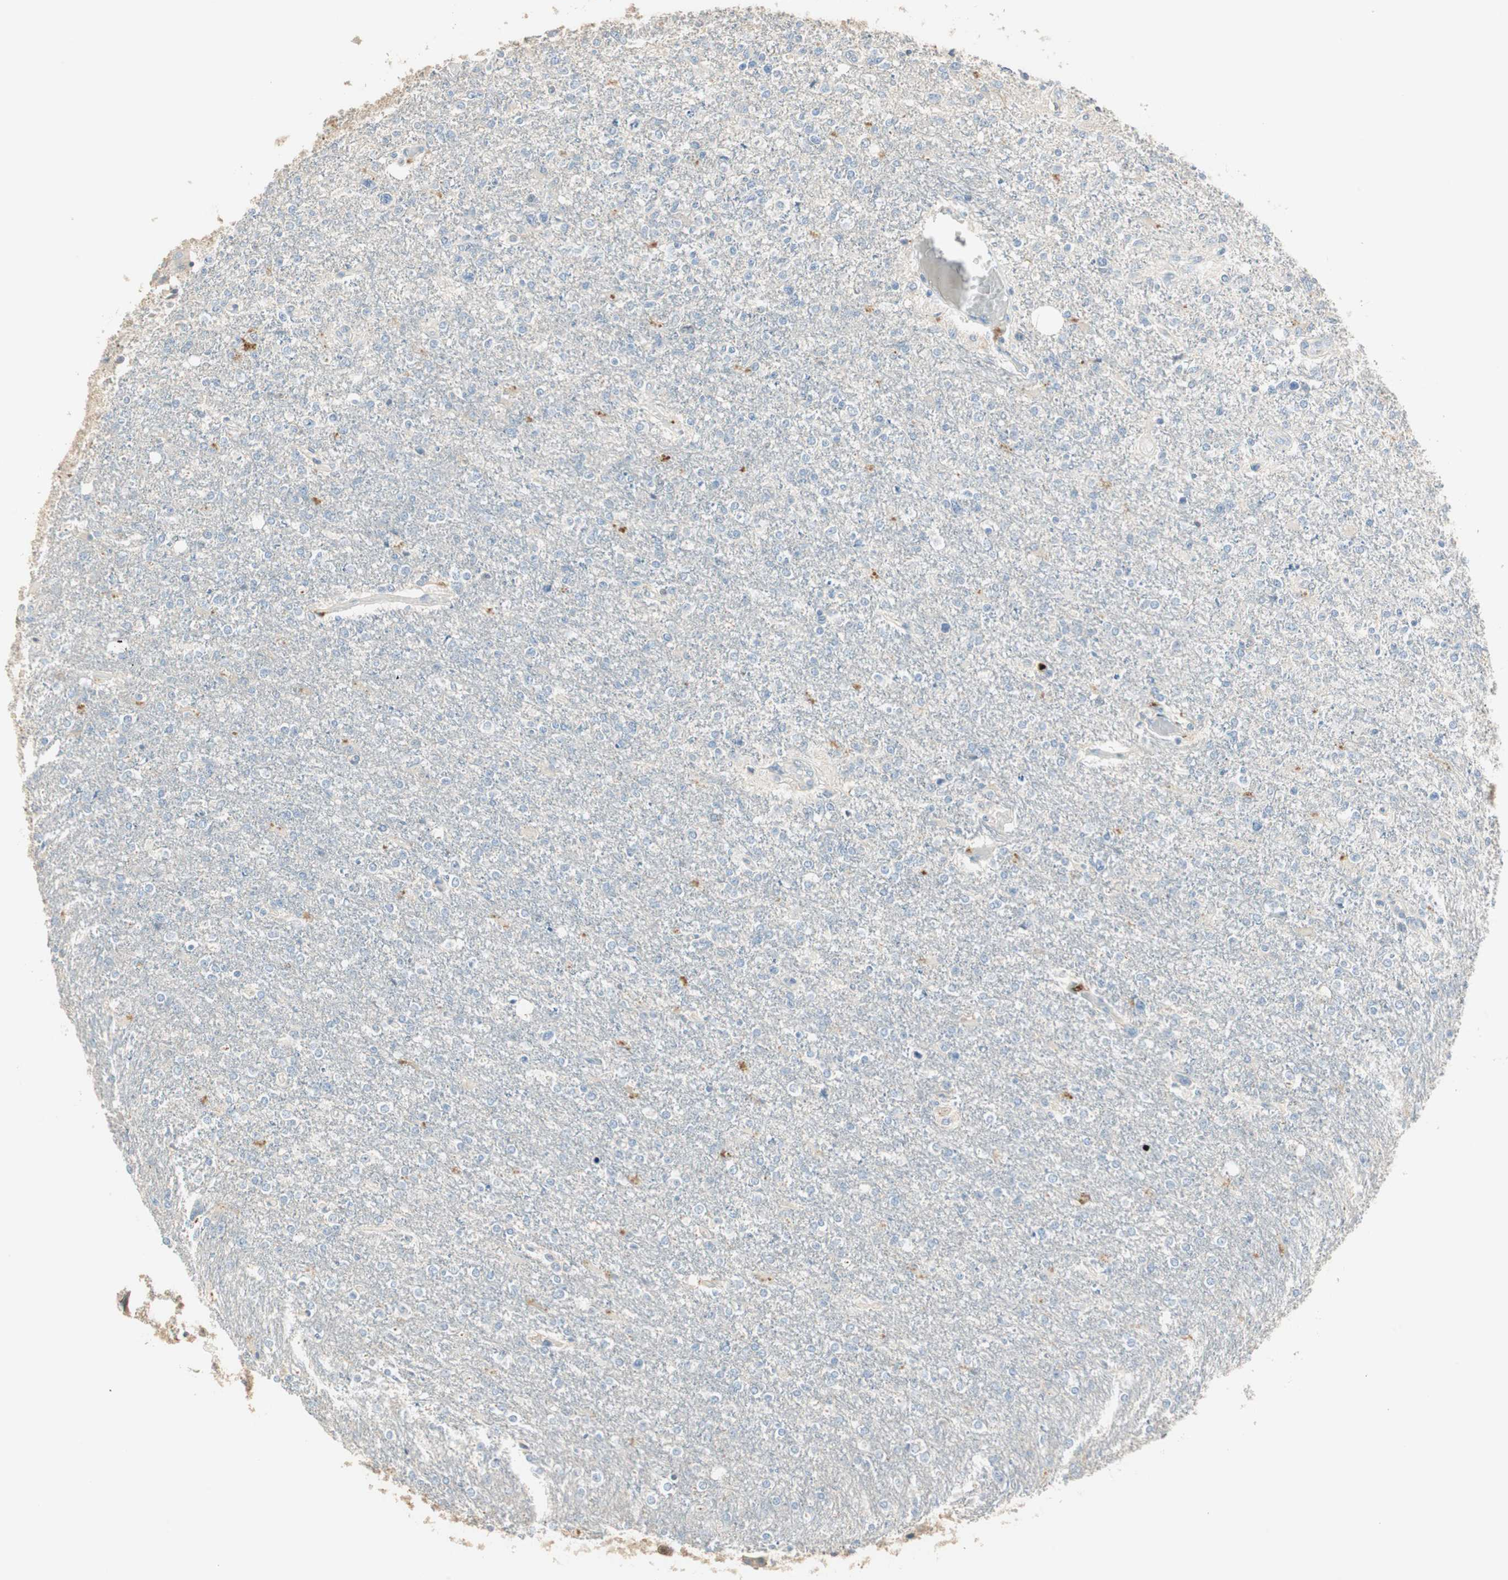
{"staining": {"intensity": "negative", "quantity": "none", "location": "none"}, "tissue": "glioma", "cell_type": "Tumor cells", "image_type": "cancer", "snomed": [{"axis": "morphology", "description": "Glioma, malignant, High grade"}, {"axis": "topography", "description": "Cerebral cortex"}], "caption": "Immunohistochemistry (IHC) histopathology image of glioma stained for a protein (brown), which displays no staining in tumor cells.", "gene": "RUNX2", "patient": {"sex": "male", "age": 76}}